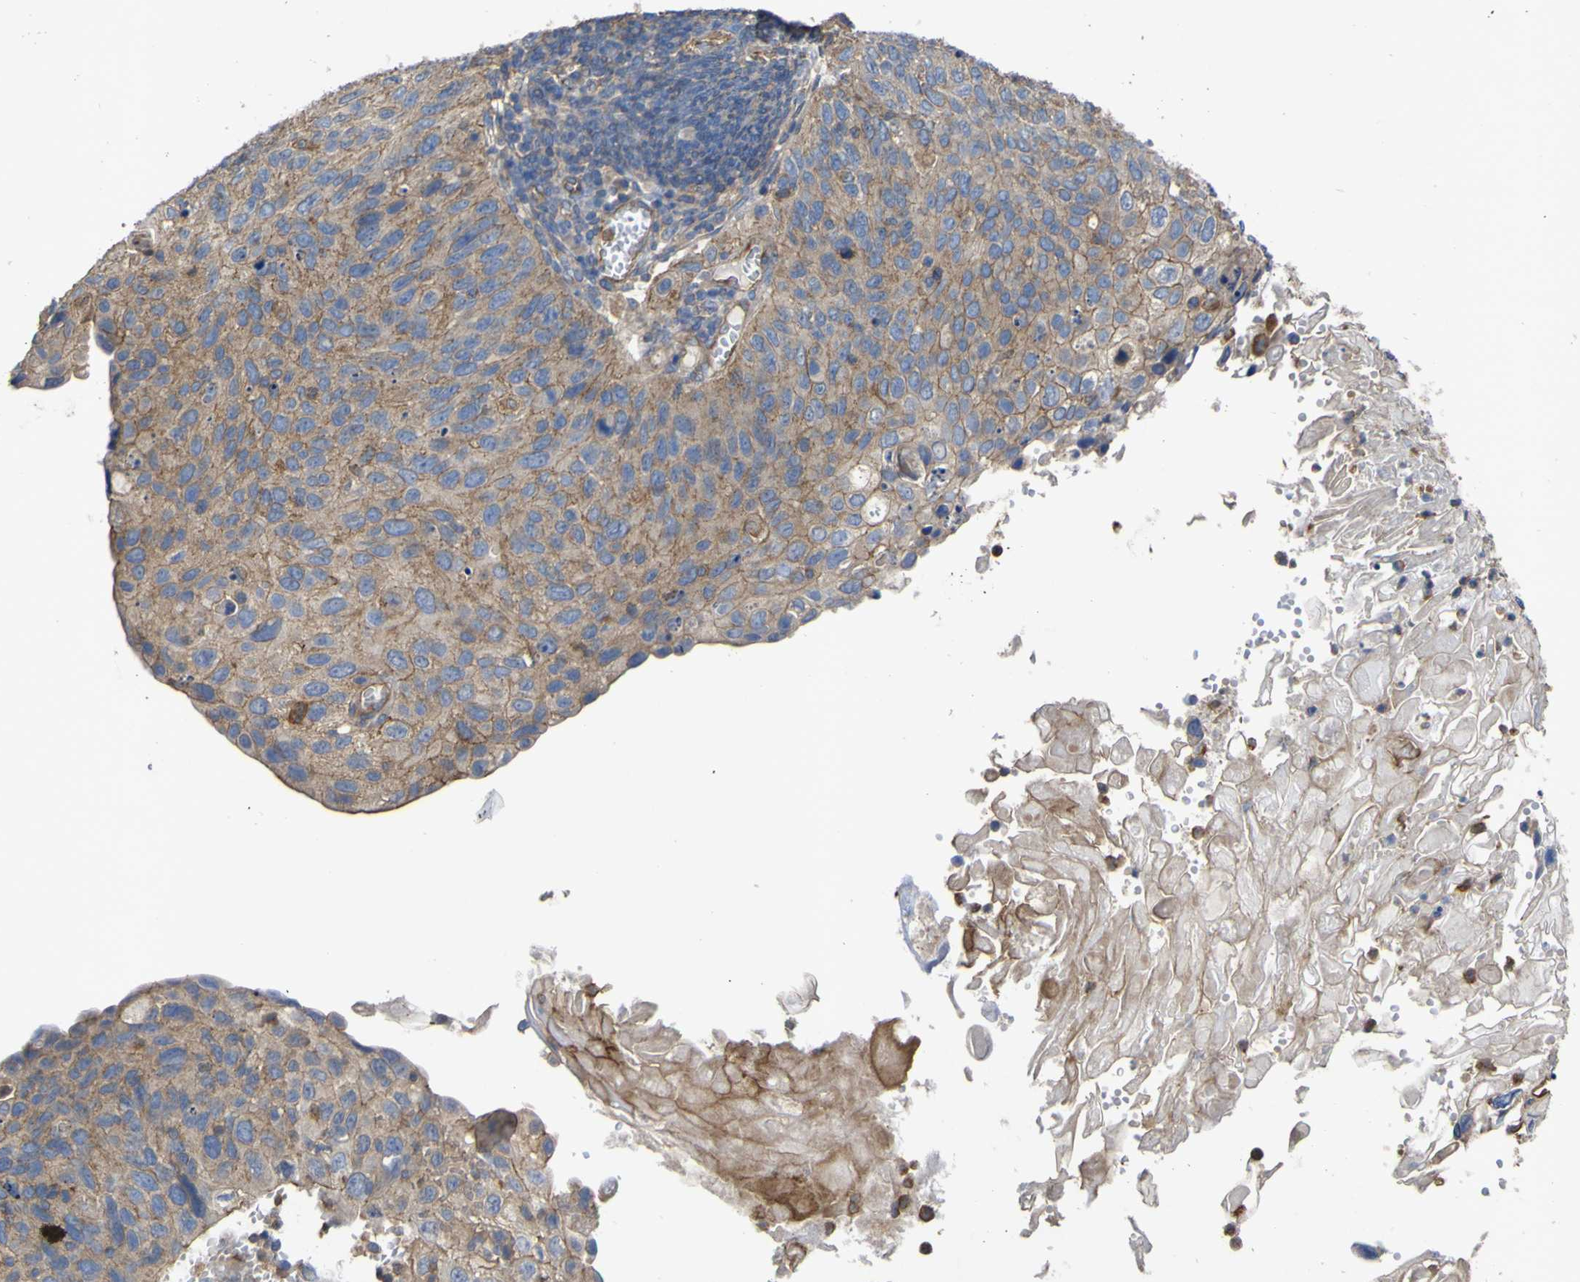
{"staining": {"intensity": "moderate", "quantity": ">75%", "location": "cytoplasmic/membranous"}, "tissue": "cervical cancer", "cell_type": "Tumor cells", "image_type": "cancer", "snomed": [{"axis": "morphology", "description": "Squamous cell carcinoma, NOS"}, {"axis": "topography", "description": "Cervix"}], "caption": "Cervical cancer (squamous cell carcinoma) stained with a brown dye displays moderate cytoplasmic/membranous positive expression in about >75% of tumor cells.", "gene": "TNFSF15", "patient": {"sex": "female", "age": 70}}